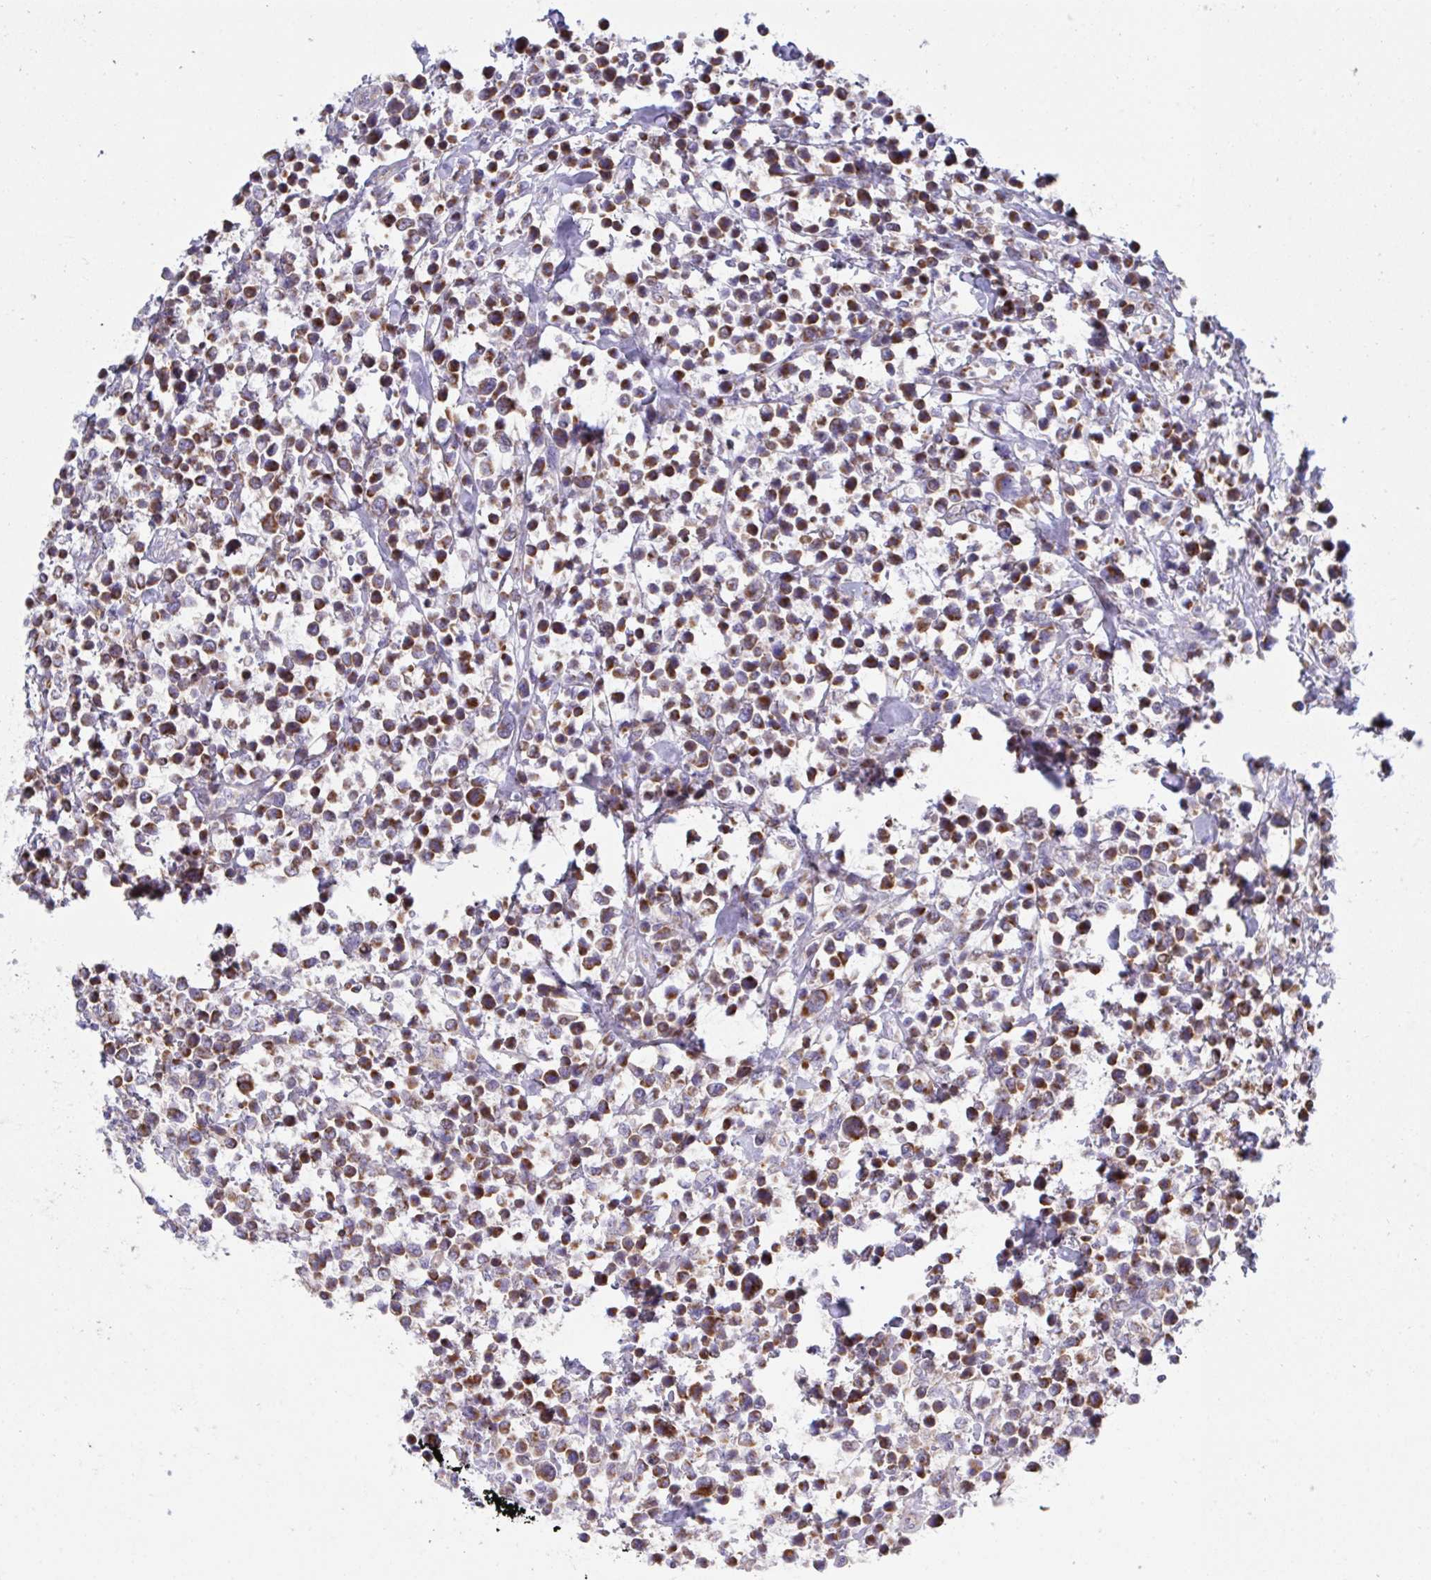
{"staining": {"intensity": "moderate", "quantity": ">75%", "location": "cytoplasmic/membranous"}, "tissue": "lymphoma", "cell_type": "Tumor cells", "image_type": "cancer", "snomed": [{"axis": "morphology", "description": "Malignant lymphoma, non-Hodgkin's type, High grade"}, {"axis": "topography", "description": "Soft tissue"}], "caption": "Tumor cells demonstrate moderate cytoplasmic/membranous positivity in about >75% of cells in lymphoma.", "gene": "NDUFA7", "patient": {"sex": "female", "age": 56}}